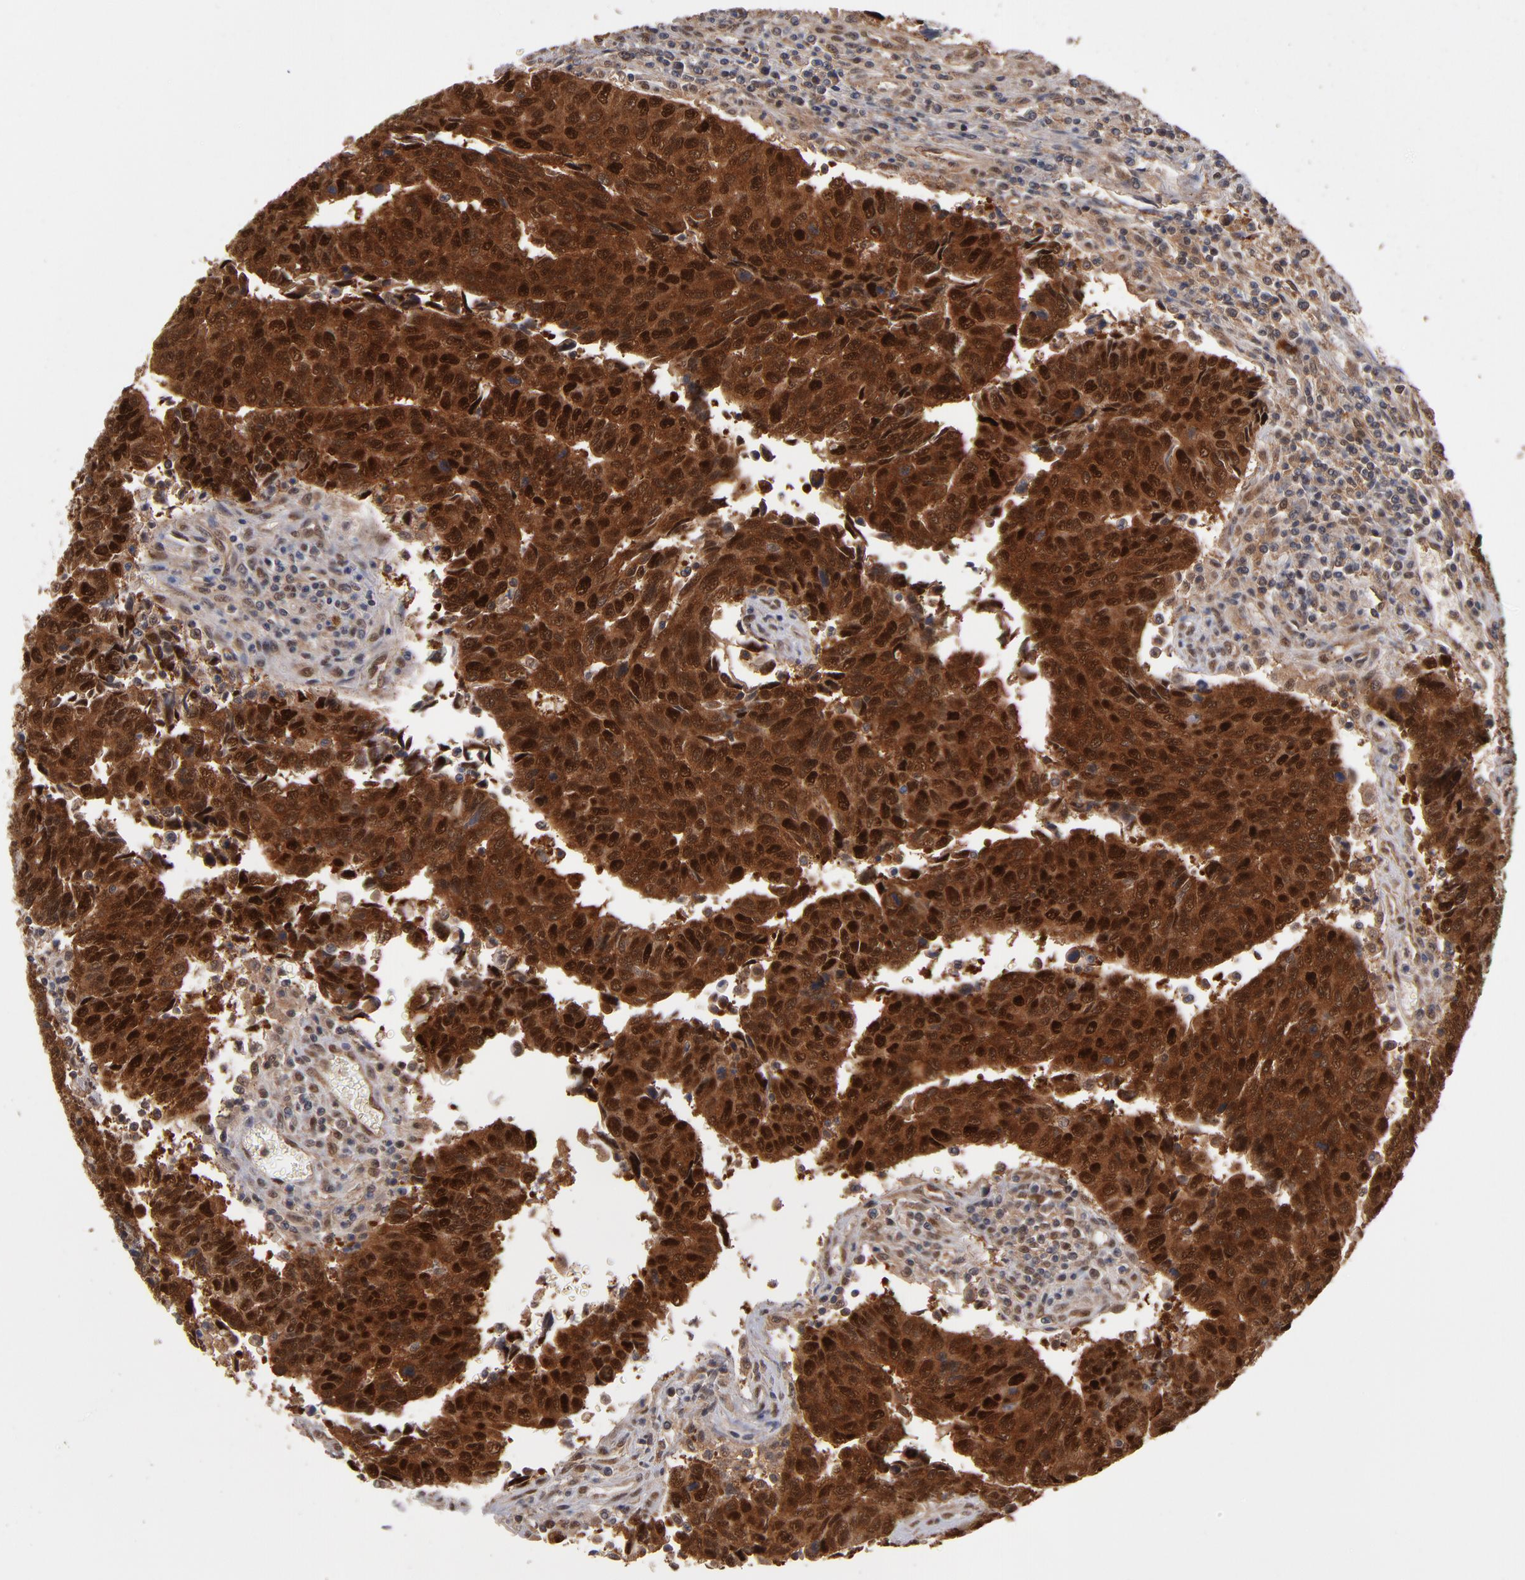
{"staining": {"intensity": "strong", "quantity": ">75%", "location": "cytoplasmic/membranous,nuclear"}, "tissue": "urothelial cancer", "cell_type": "Tumor cells", "image_type": "cancer", "snomed": [{"axis": "morphology", "description": "Urothelial carcinoma, High grade"}, {"axis": "topography", "description": "Urinary bladder"}], "caption": "Protein staining by immunohistochemistry exhibits strong cytoplasmic/membranous and nuclear staining in about >75% of tumor cells in urothelial carcinoma (high-grade). (Brightfield microscopy of DAB IHC at high magnification).", "gene": "HUWE1", "patient": {"sex": "male", "age": 86}}